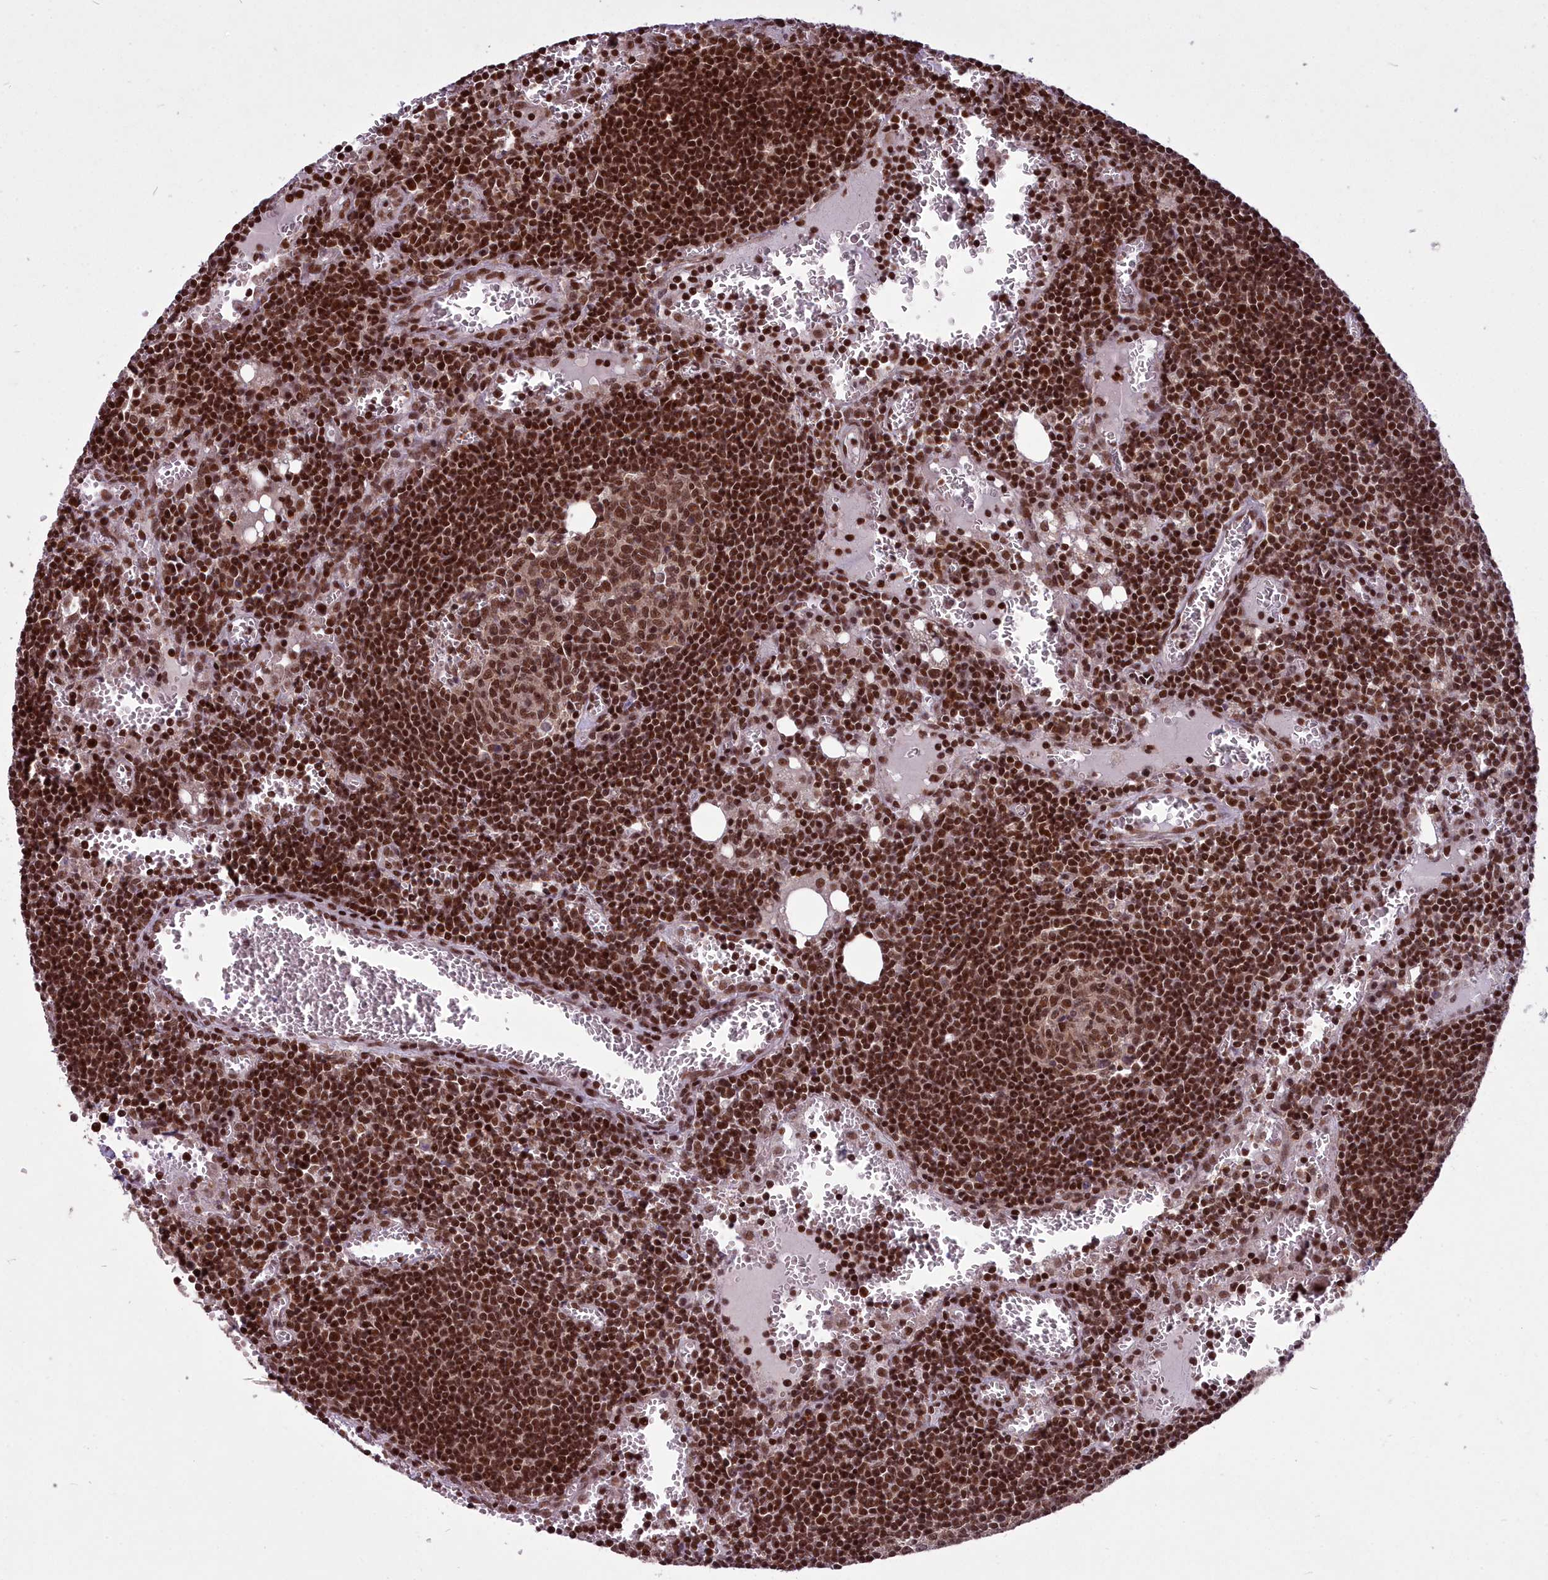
{"staining": {"intensity": "strong", "quantity": ">75%", "location": "nuclear"}, "tissue": "lymph node", "cell_type": "Germinal center cells", "image_type": "normal", "snomed": [{"axis": "morphology", "description": "Normal tissue, NOS"}, {"axis": "topography", "description": "Lymph node"}], "caption": "A high-resolution micrograph shows immunohistochemistry (IHC) staining of unremarkable lymph node, which displays strong nuclear expression in approximately >75% of germinal center cells.", "gene": "GMEB1", "patient": {"sex": "female", "age": 73}}